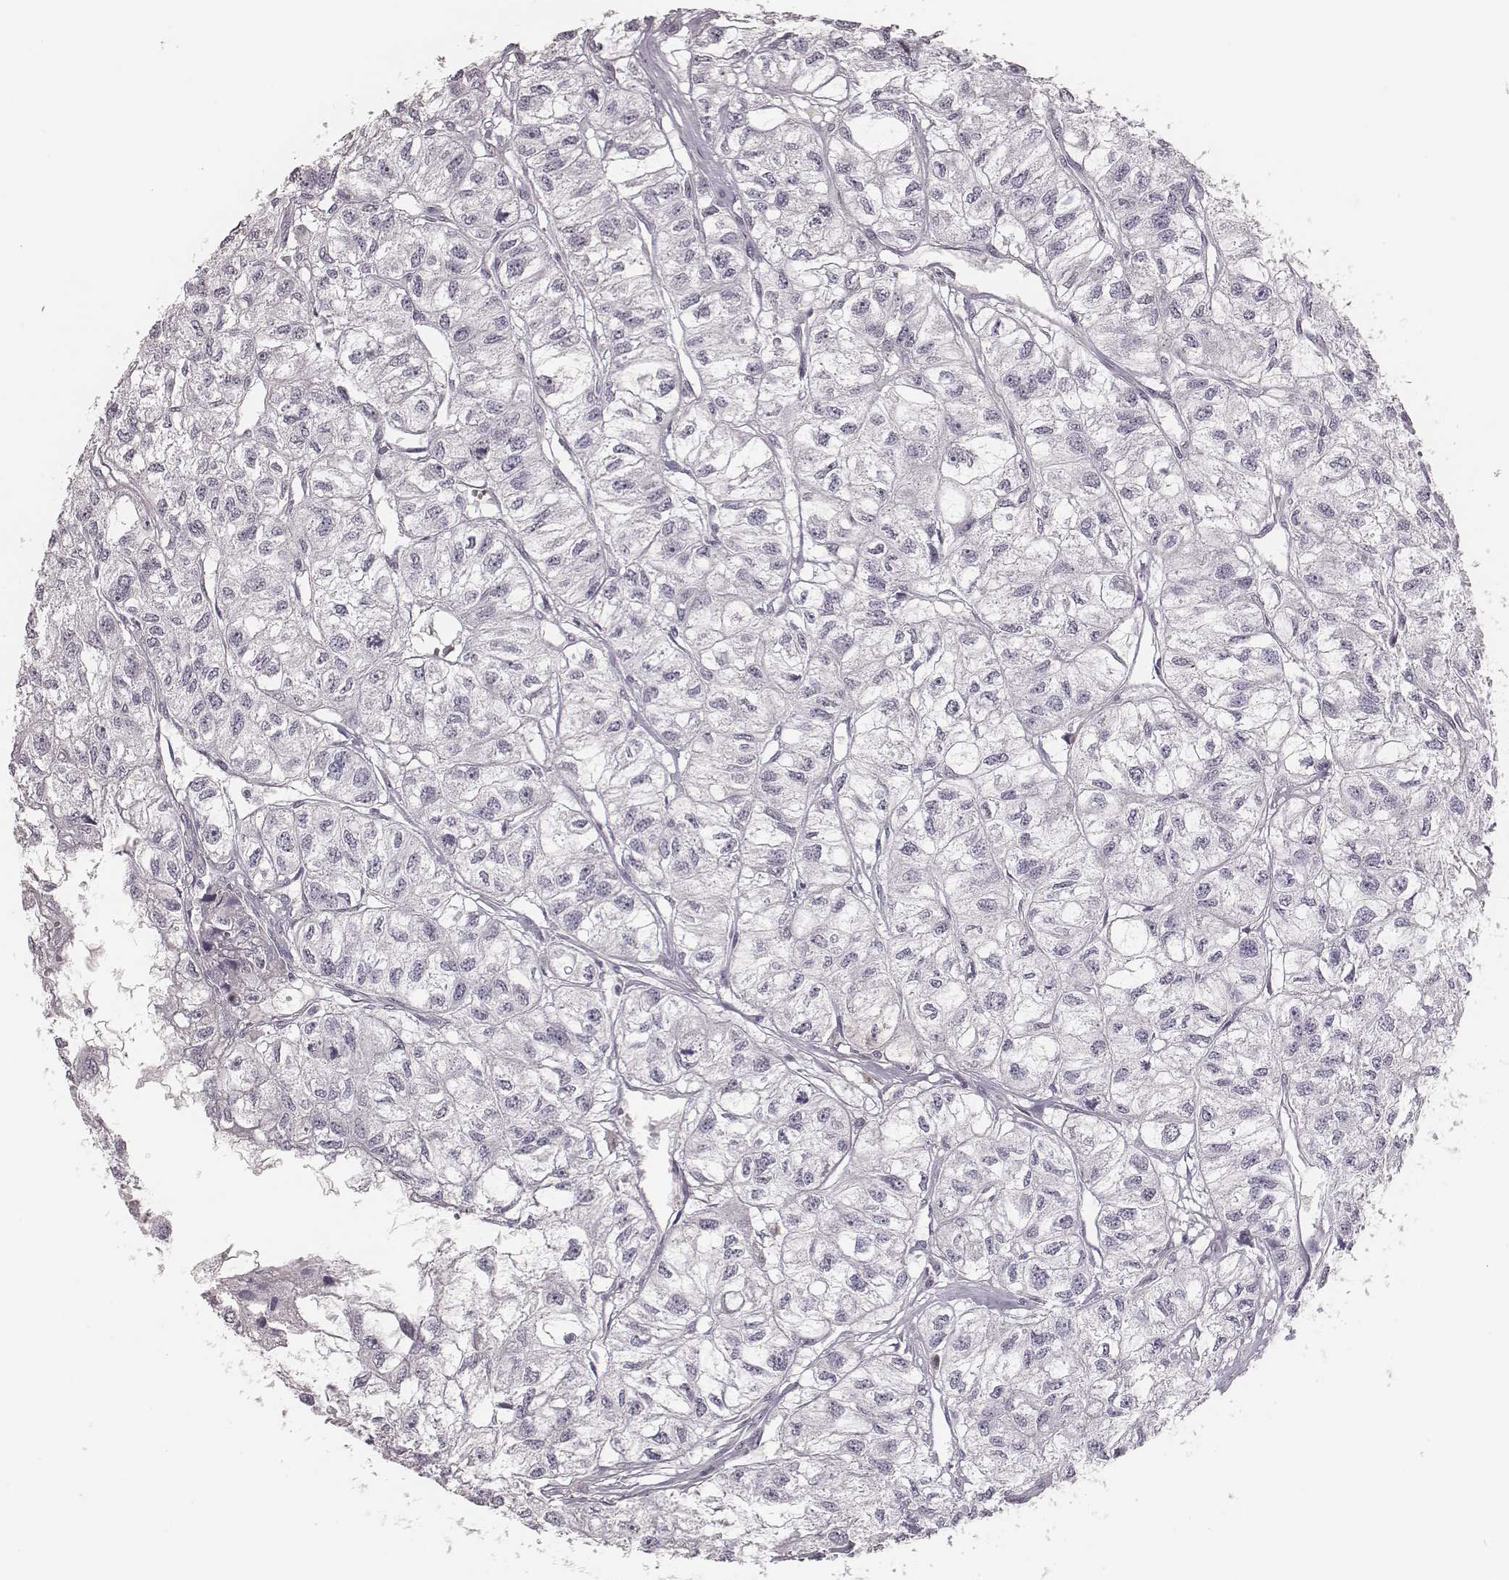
{"staining": {"intensity": "negative", "quantity": "none", "location": "none"}, "tissue": "renal cancer", "cell_type": "Tumor cells", "image_type": "cancer", "snomed": [{"axis": "morphology", "description": "Adenocarcinoma, NOS"}, {"axis": "topography", "description": "Kidney"}], "caption": "This histopathology image is of renal cancer stained with immunohistochemistry (IHC) to label a protein in brown with the nuclei are counter-stained blue. There is no staining in tumor cells.", "gene": "CSHL1", "patient": {"sex": "male", "age": 56}}